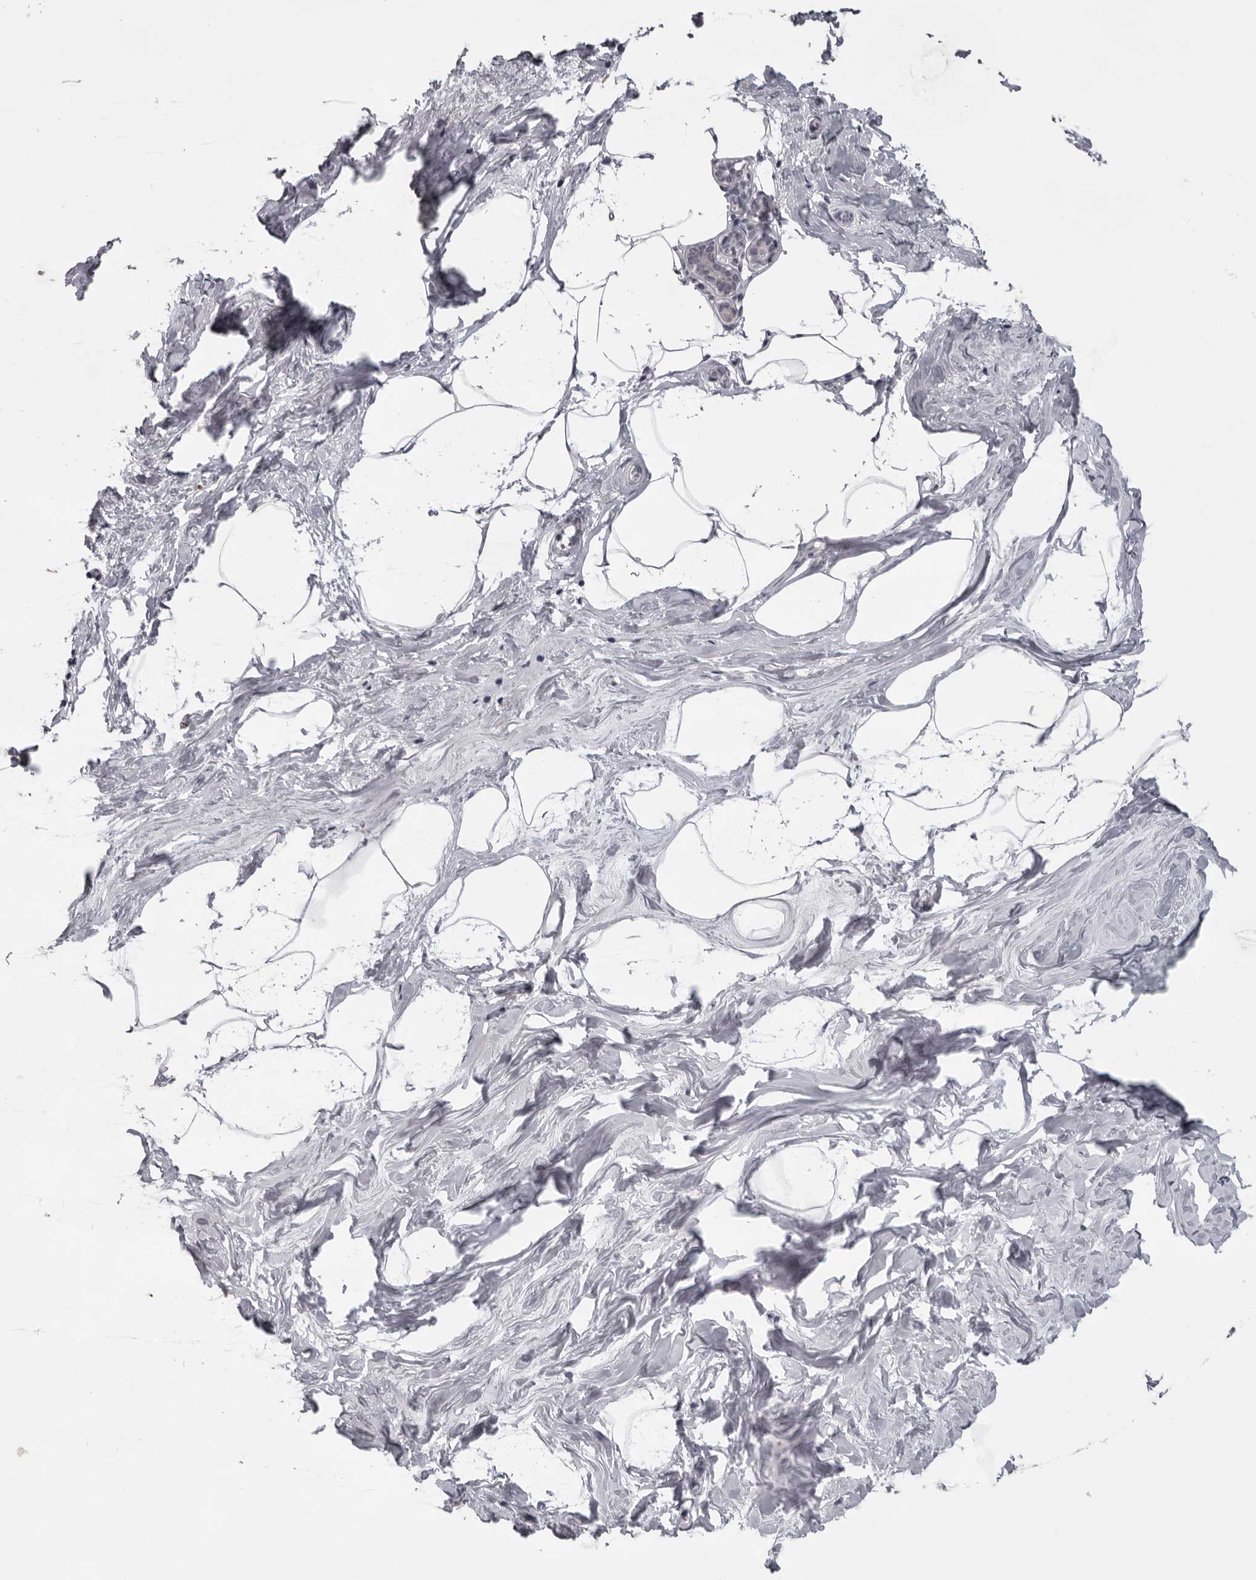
{"staining": {"intensity": "negative", "quantity": "none", "location": "none"}, "tissue": "breast", "cell_type": "Adipocytes", "image_type": "normal", "snomed": [{"axis": "morphology", "description": "Normal tissue, NOS"}, {"axis": "topography", "description": "Breast"}], "caption": "High power microscopy micrograph of an IHC image of unremarkable breast, revealing no significant expression in adipocytes. (IHC, brightfield microscopy, high magnification).", "gene": "NUDT18", "patient": {"sex": "female", "age": 62}}